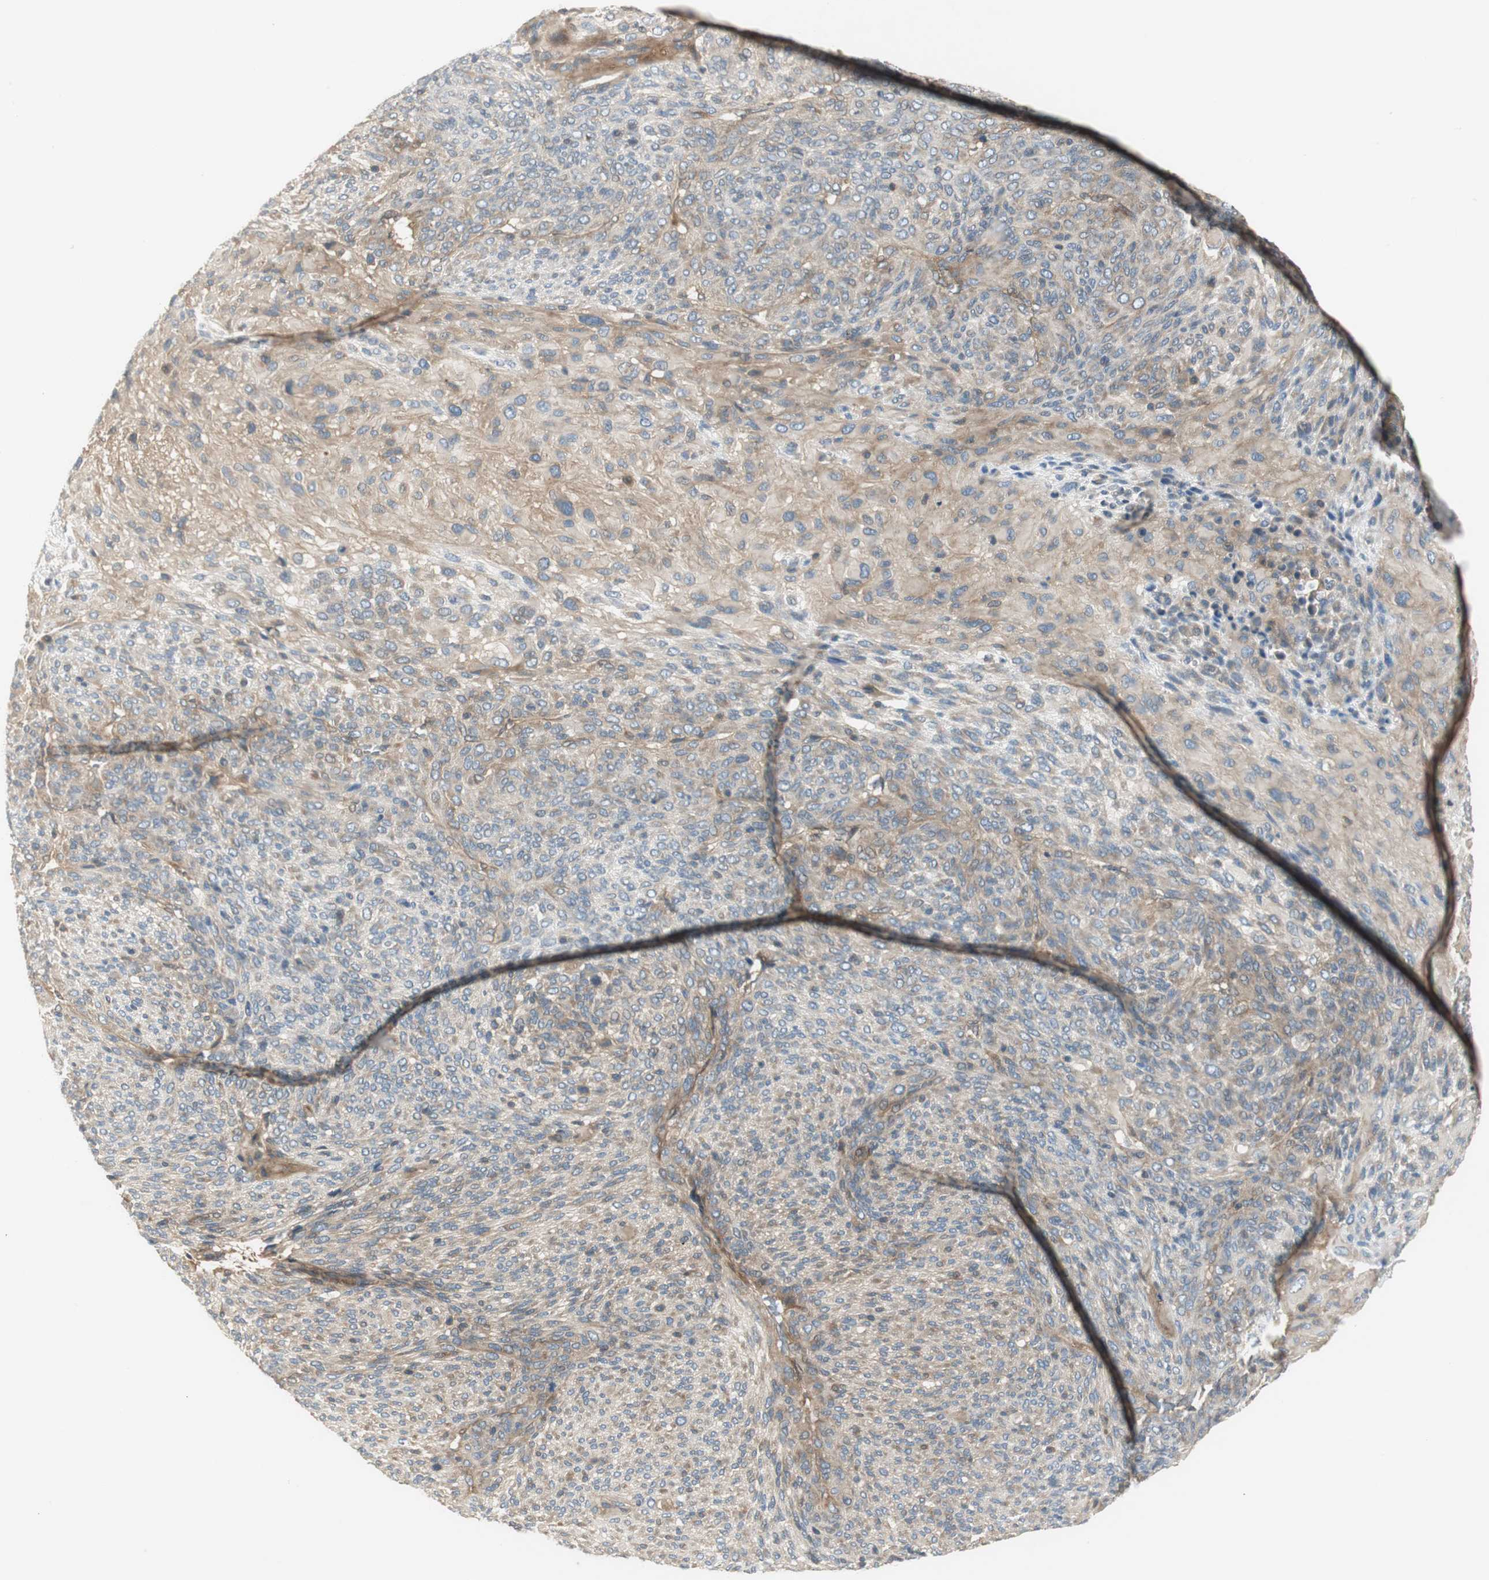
{"staining": {"intensity": "weak", "quantity": "25%-75%", "location": "cytoplasmic/membranous"}, "tissue": "glioma", "cell_type": "Tumor cells", "image_type": "cancer", "snomed": [{"axis": "morphology", "description": "Glioma, malignant, High grade"}, {"axis": "topography", "description": "Cerebral cortex"}], "caption": "Human high-grade glioma (malignant) stained for a protein (brown) shows weak cytoplasmic/membranous positive expression in approximately 25%-75% of tumor cells.", "gene": "PRKAA1", "patient": {"sex": "female", "age": 55}}